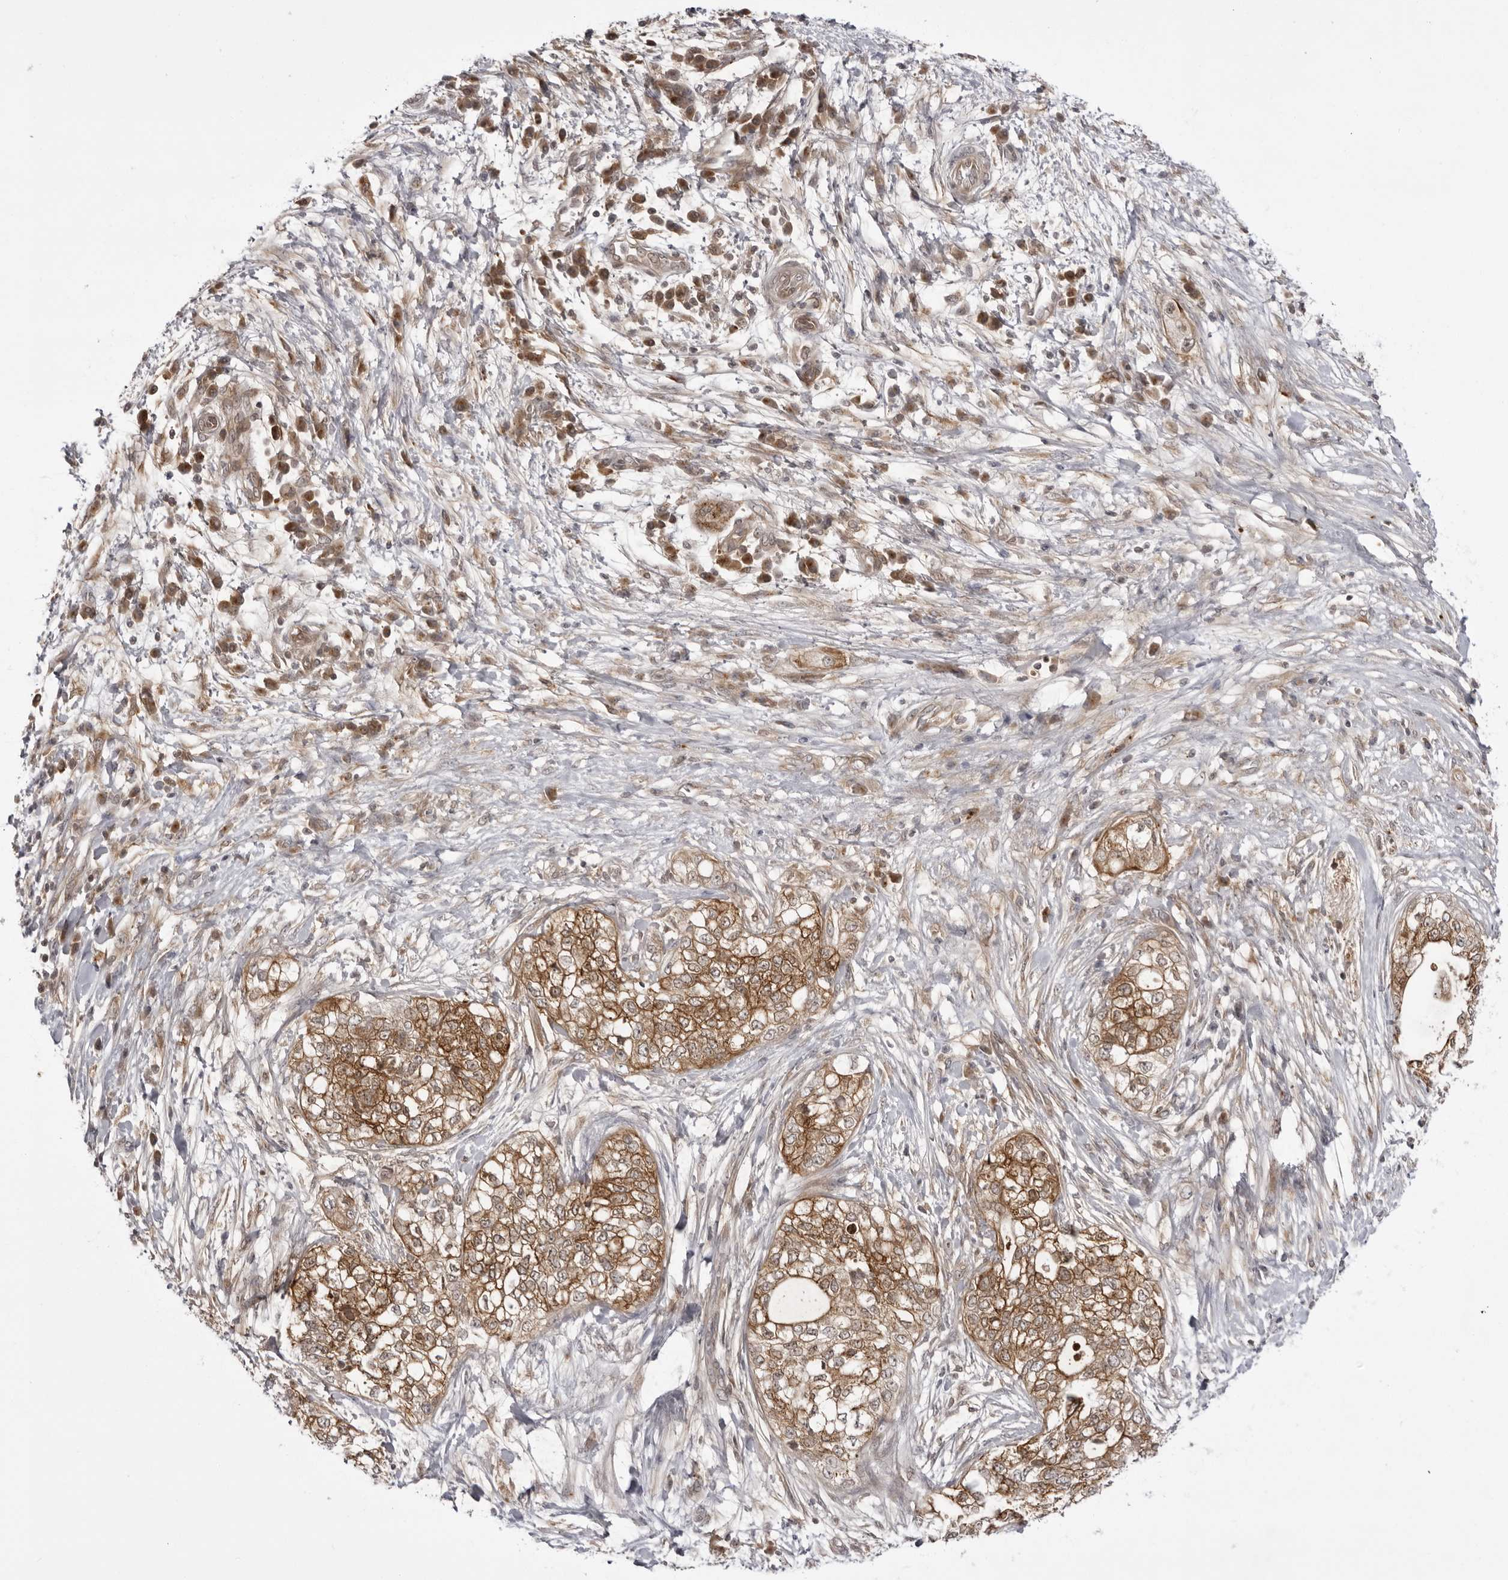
{"staining": {"intensity": "moderate", "quantity": ">75%", "location": "cytoplasmic/membranous"}, "tissue": "pancreatic cancer", "cell_type": "Tumor cells", "image_type": "cancer", "snomed": [{"axis": "morphology", "description": "Adenocarcinoma, NOS"}, {"axis": "topography", "description": "Pancreas"}], "caption": "Protein expression analysis of pancreatic cancer shows moderate cytoplasmic/membranous staining in approximately >75% of tumor cells. (DAB (3,3'-diaminobenzidine) = brown stain, brightfield microscopy at high magnification).", "gene": "USP43", "patient": {"sex": "male", "age": 72}}